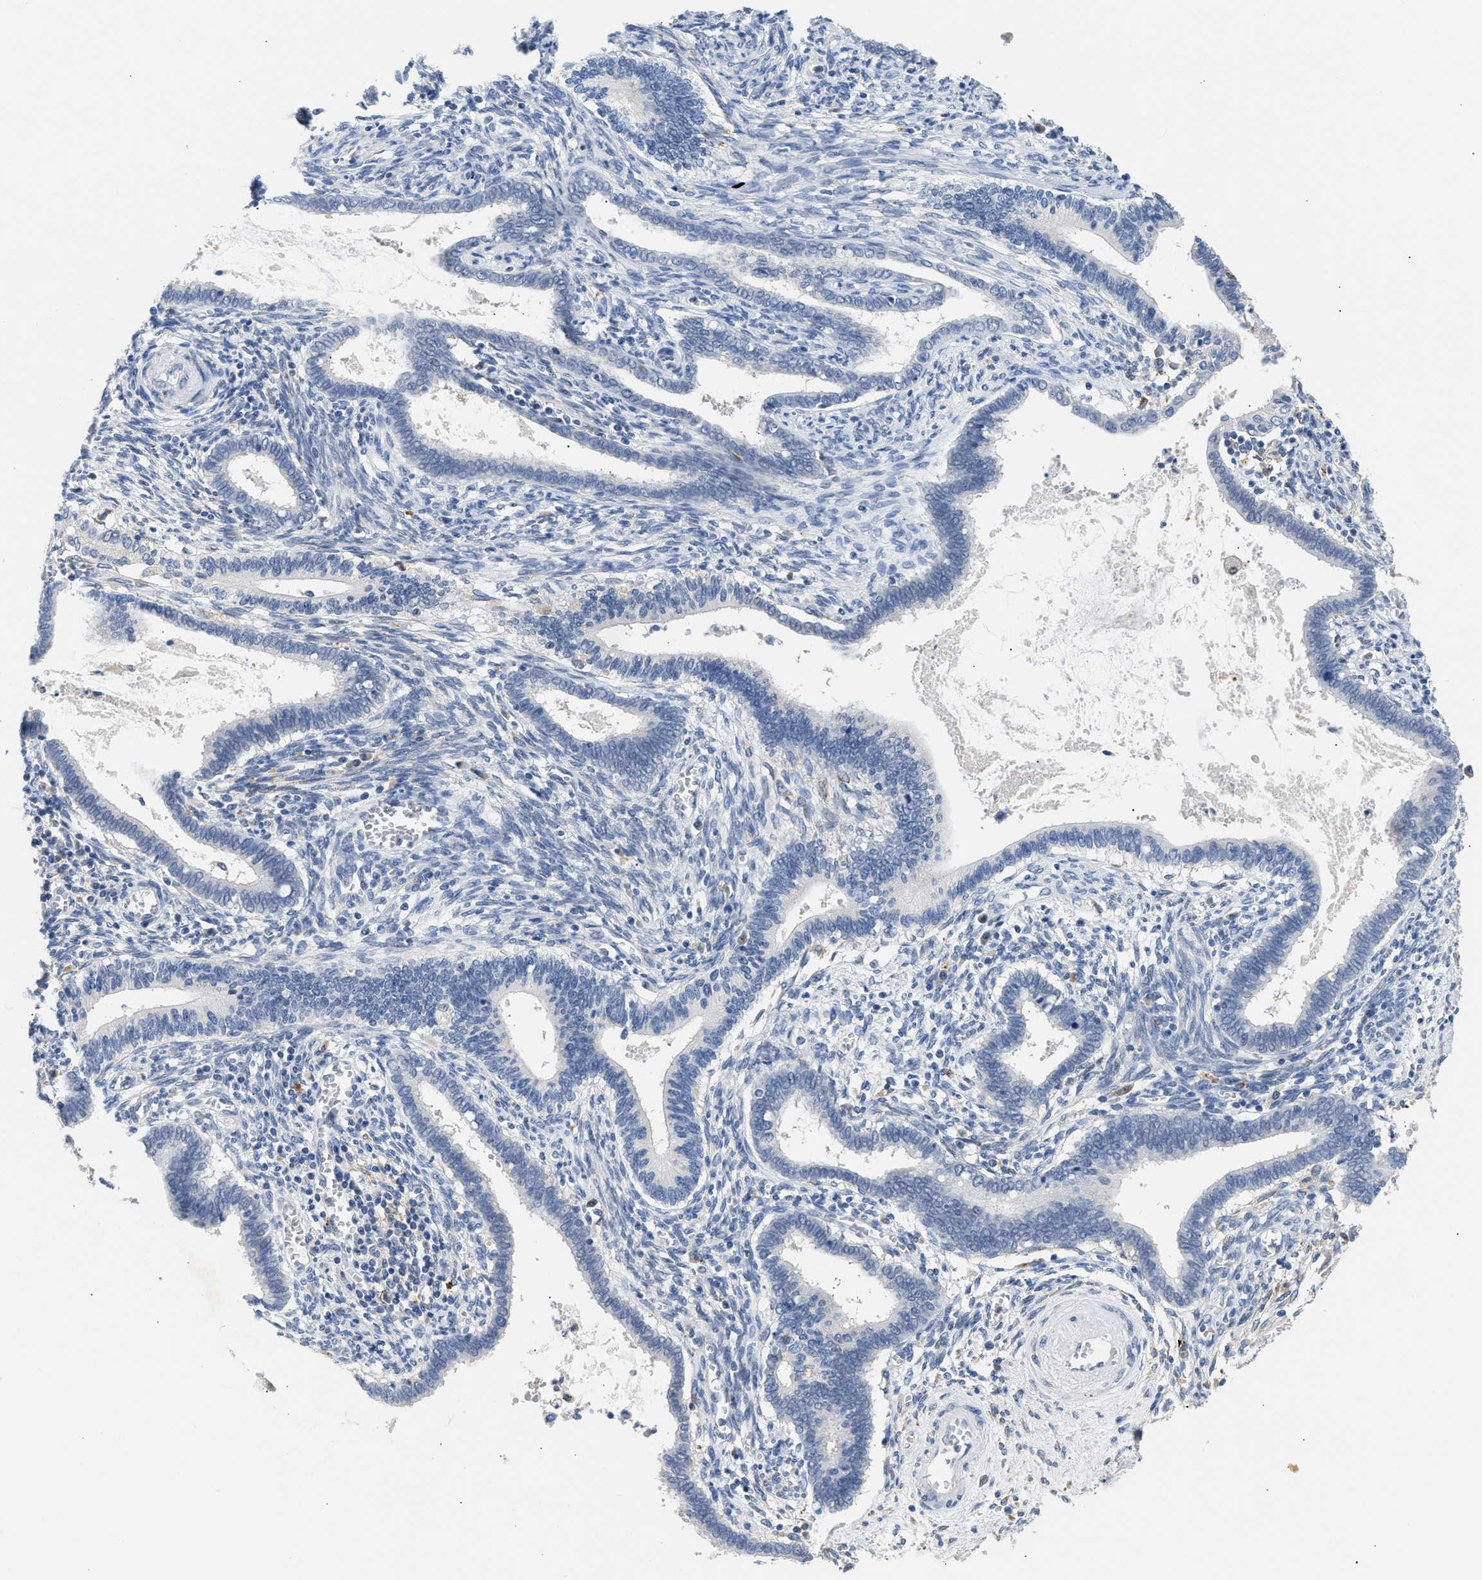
{"staining": {"intensity": "negative", "quantity": "none", "location": "none"}, "tissue": "cervical cancer", "cell_type": "Tumor cells", "image_type": "cancer", "snomed": [{"axis": "morphology", "description": "Adenocarcinoma, NOS"}, {"axis": "topography", "description": "Cervix"}], "caption": "Protein analysis of cervical cancer (adenocarcinoma) reveals no significant staining in tumor cells.", "gene": "PPM1L", "patient": {"sex": "female", "age": 44}}